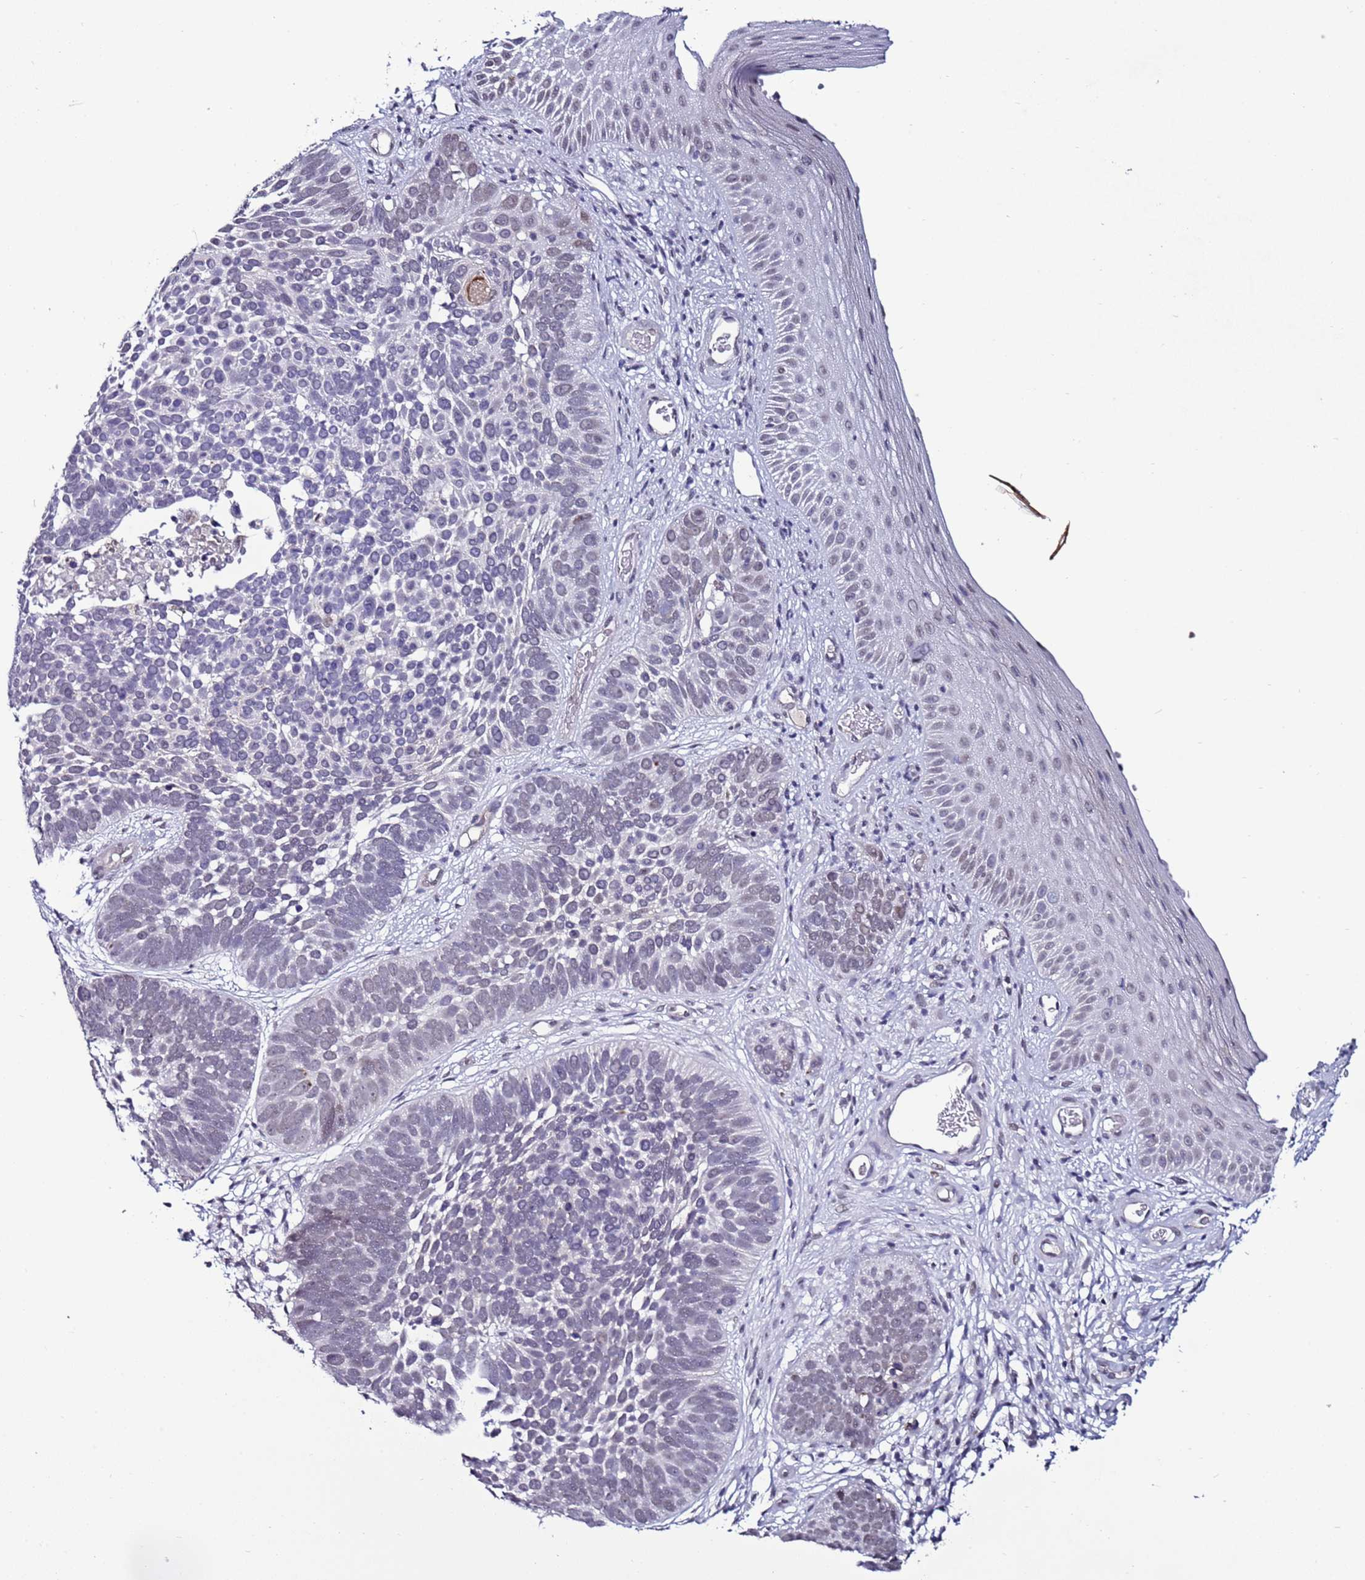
{"staining": {"intensity": "negative", "quantity": "none", "location": "none"}, "tissue": "skin cancer", "cell_type": "Tumor cells", "image_type": "cancer", "snomed": [{"axis": "morphology", "description": "Basal cell carcinoma"}, {"axis": "topography", "description": "Skin"}], "caption": "IHC micrograph of neoplastic tissue: human skin cancer (basal cell carcinoma) stained with DAB (3,3'-diaminobenzidine) displays no significant protein expression in tumor cells.", "gene": "PSMA7", "patient": {"sex": "male", "age": 89}}